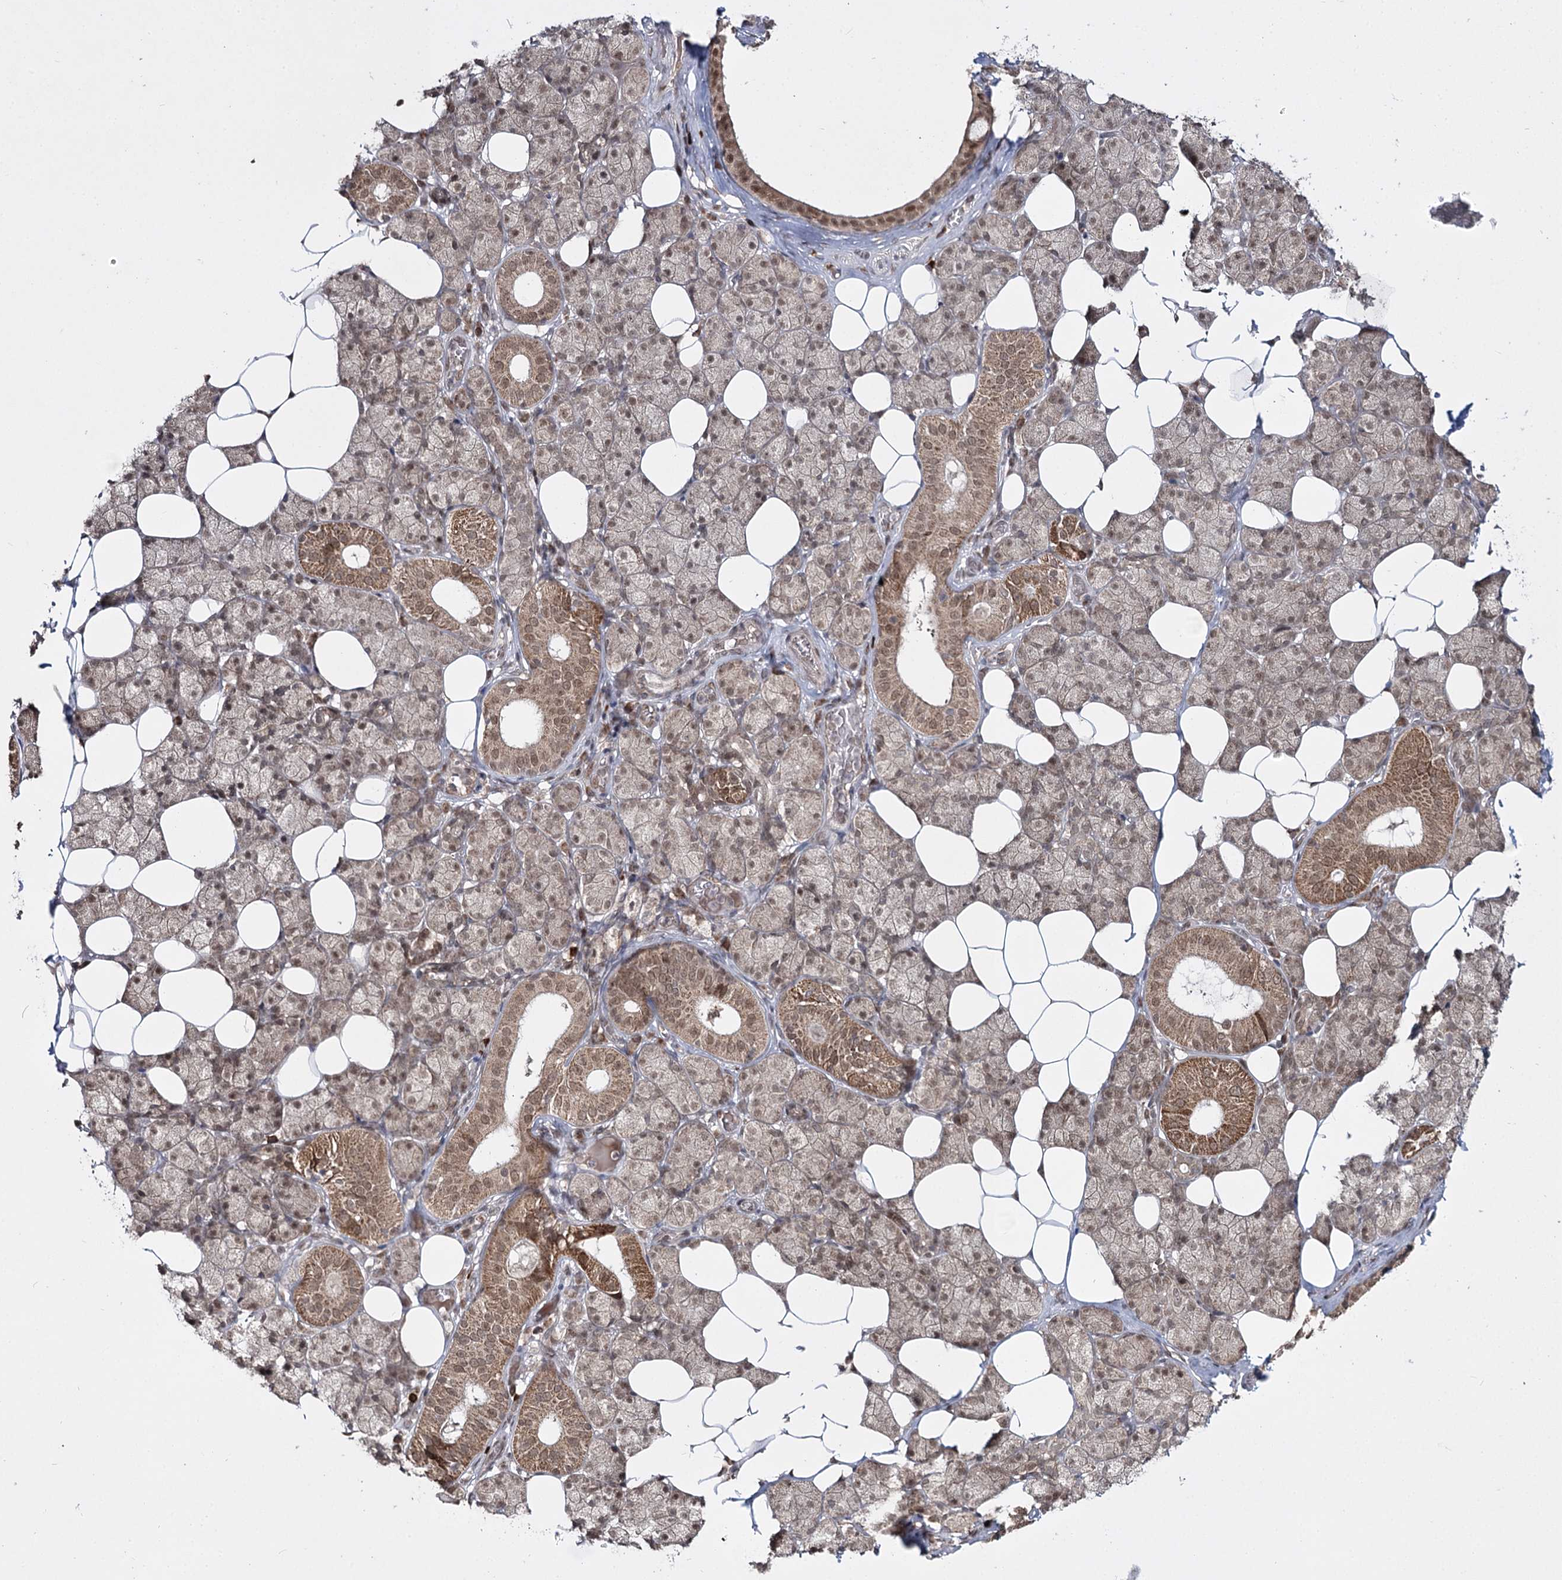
{"staining": {"intensity": "moderate", "quantity": ">75%", "location": "cytoplasmic/membranous,nuclear"}, "tissue": "salivary gland", "cell_type": "Glandular cells", "image_type": "normal", "snomed": [{"axis": "morphology", "description": "Normal tissue, NOS"}, {"axis": "topography", "description": "Salivary gland"}], "caption": "Protein staining of benign salivary gland demonstrates moderate cytoplasmic/membranous,nuclear expression in approximately >75% of glandular cells.", "gene": "TRNT1", "patient": {"sex": "female", "age": 33}}